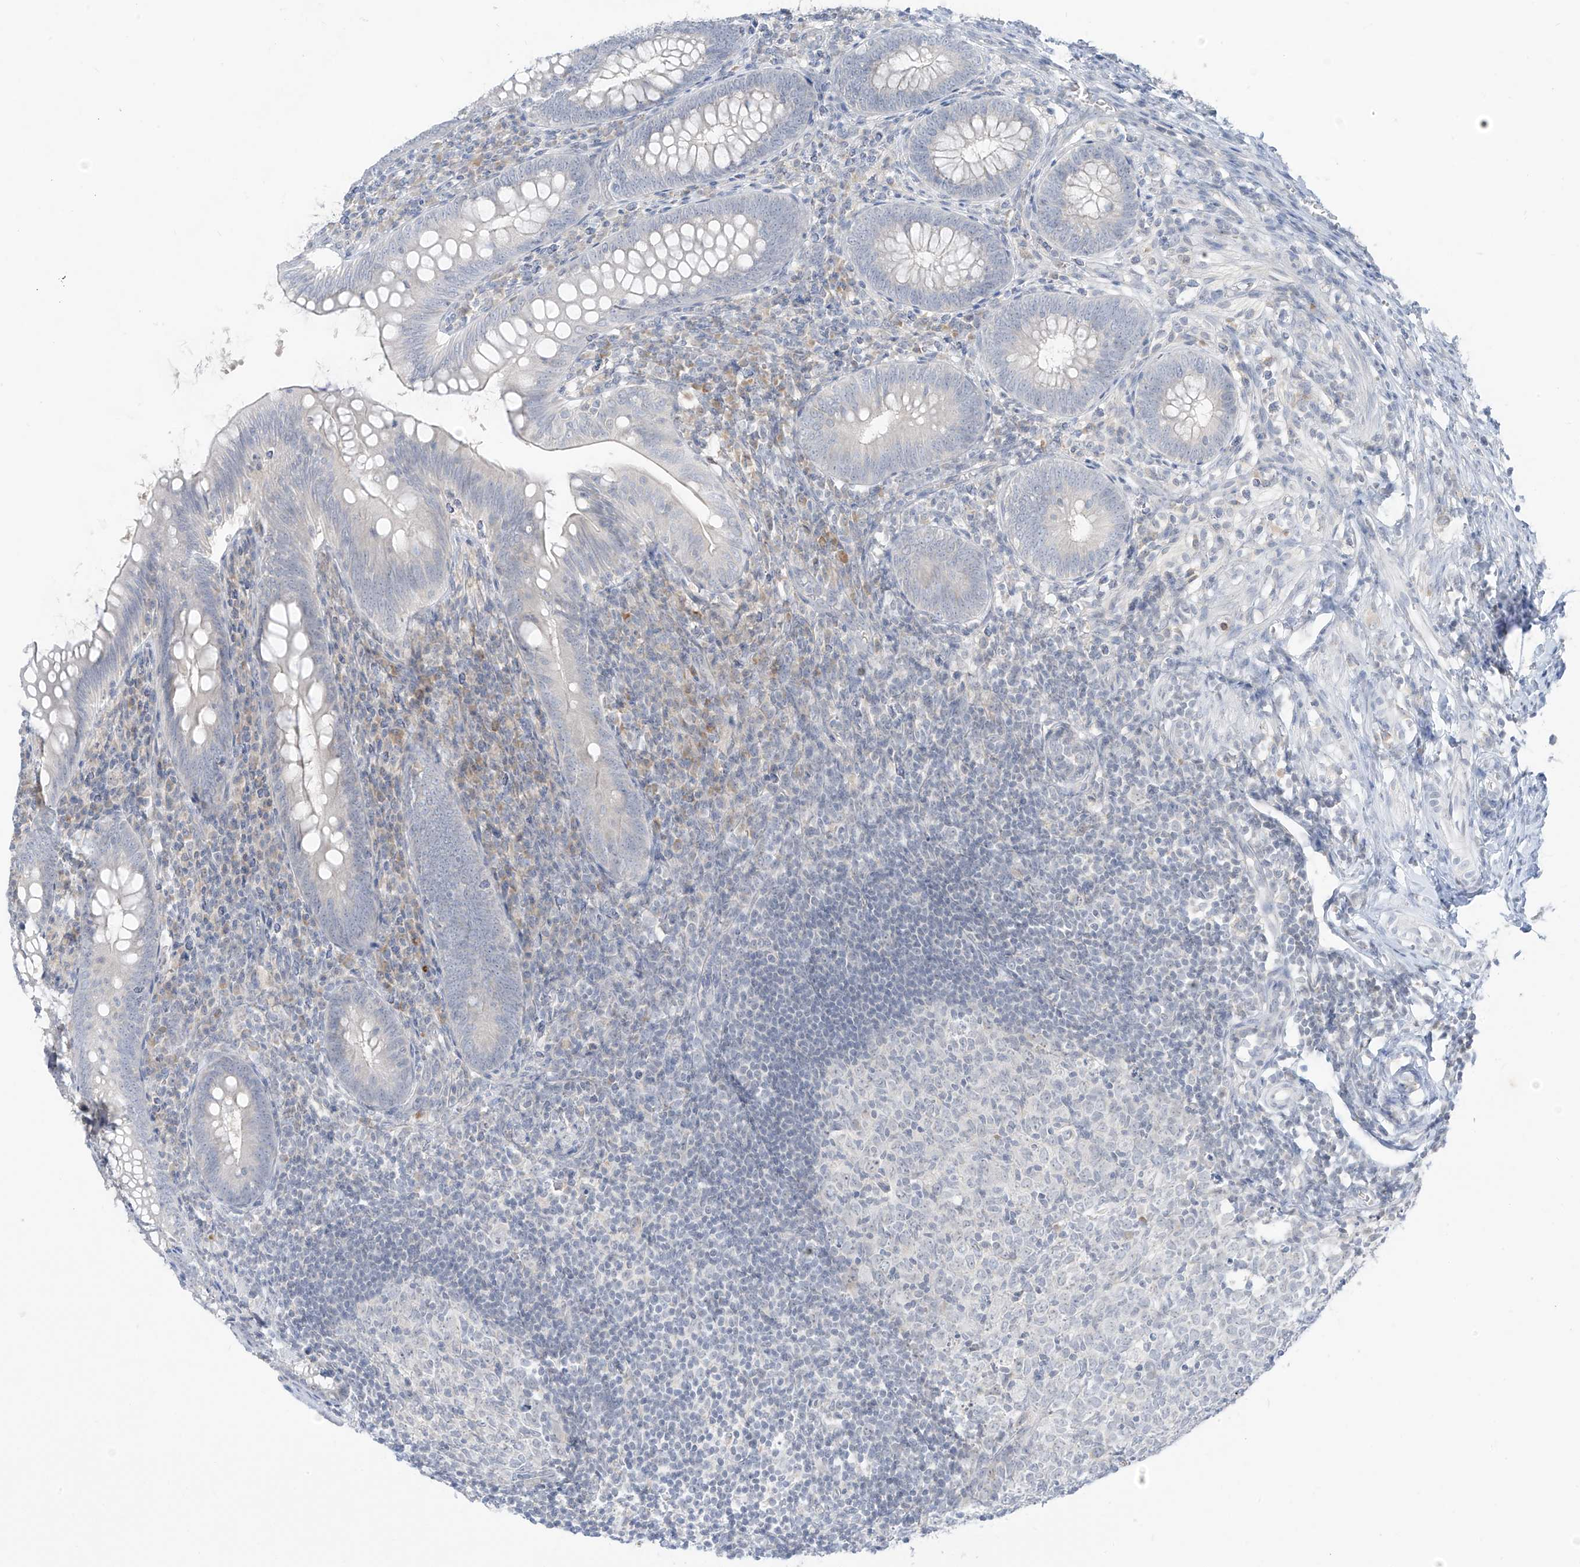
{"staining": {"intensity": "negative", "quantity": "none", "location": "none"}, "tissue": "appendix", "cell_type": "Glandular cells", "image_type": "normal", "snomed": [{"axis": "morphology", "description": "Normal tissue, NOS"}, {"axis": "topography", "description": "Appendix"}], "caption": "Photomicrograph shows no significant protein expression in glandular cells of benign appendix. (Immunohistochemistry (ihc), brightfield microscopy, high magnification).", "gene": "C2orf42", "patient": {"sex": "male", "age": 14}}